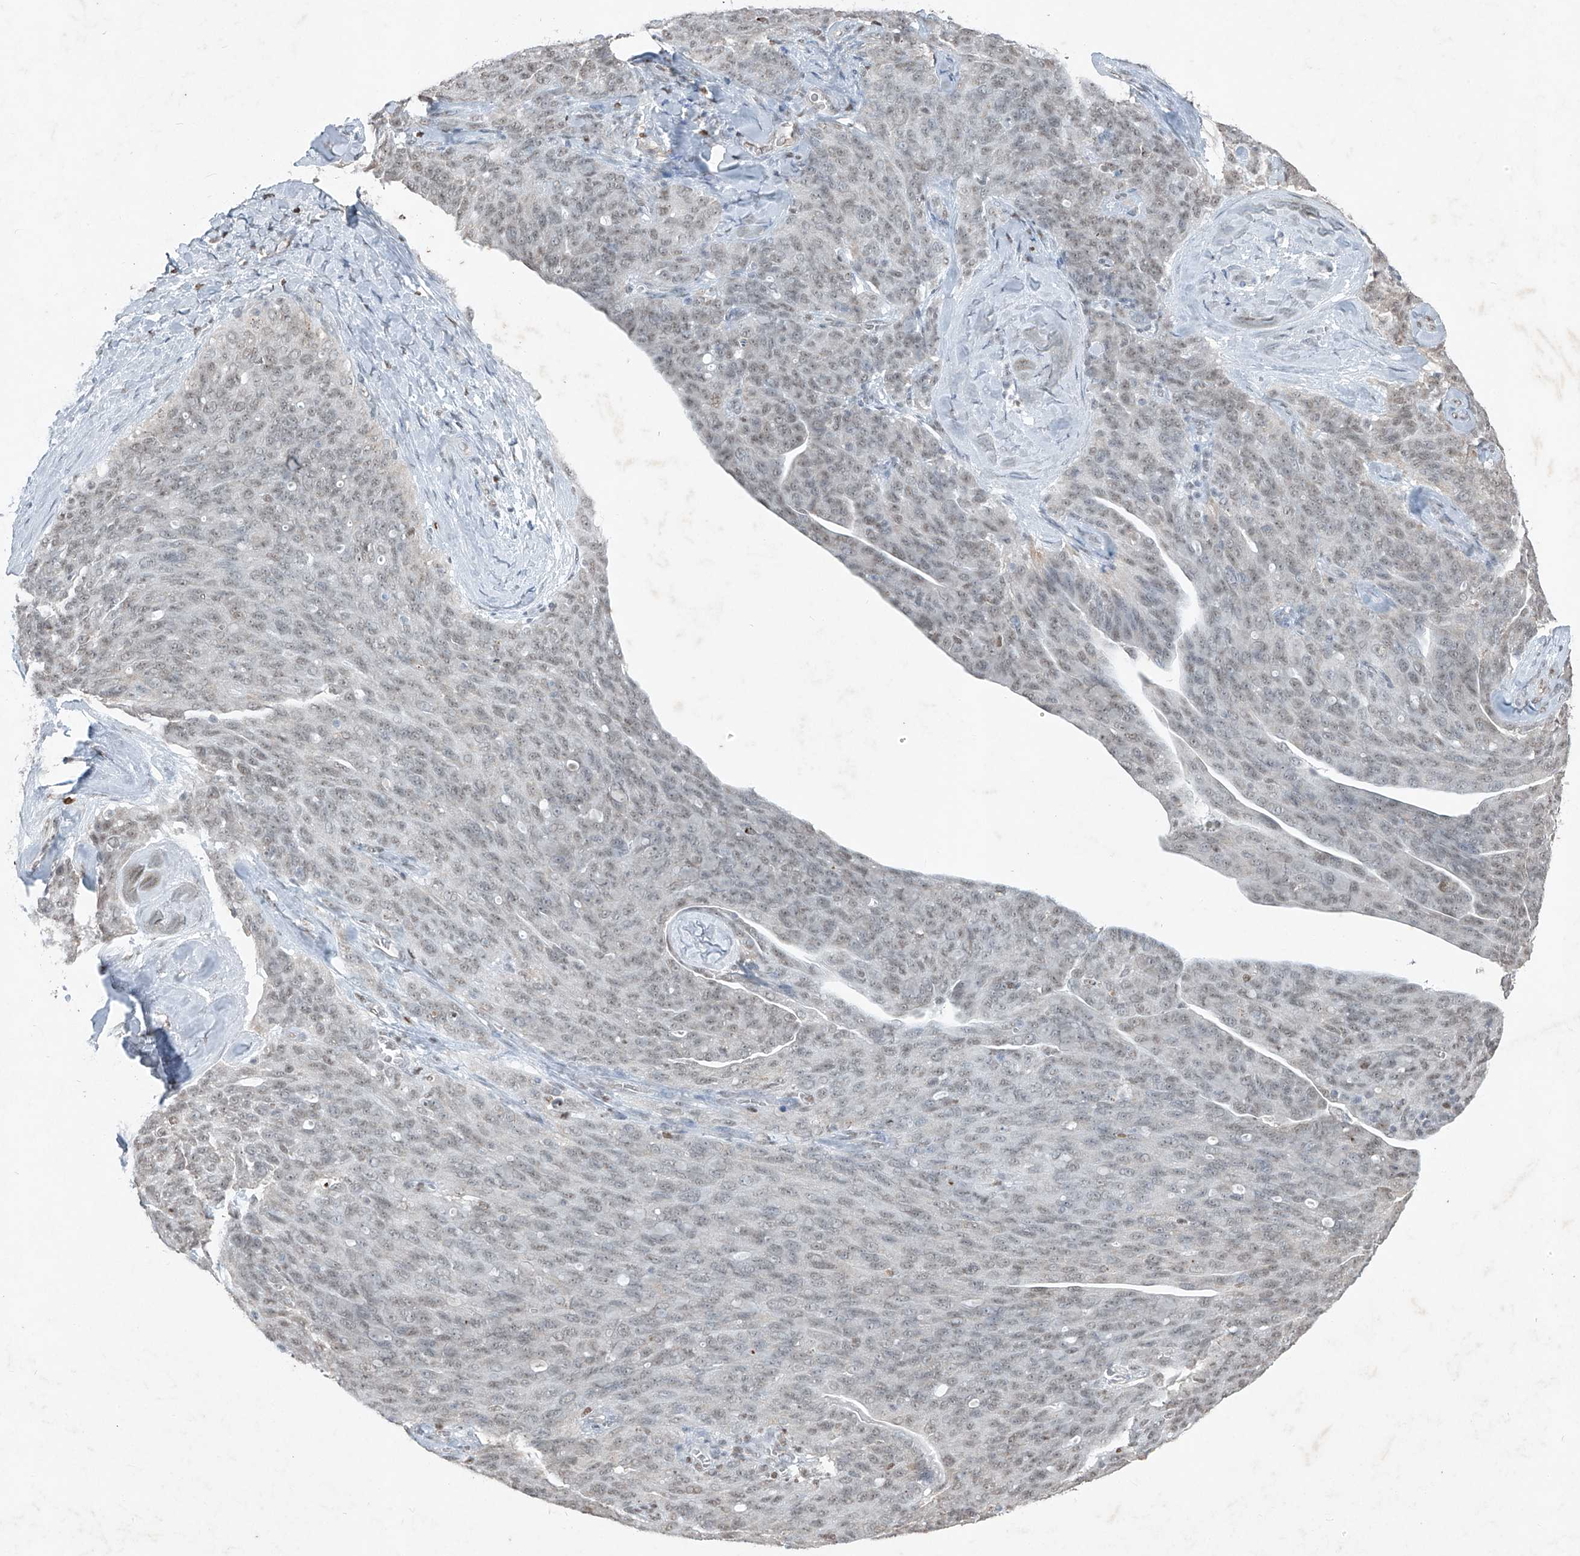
{"staining": {"intensity": "negative", "quantity": "none", "location": "none"}, "tissue": "ovarian cancer", "cell_type": "Tumor cells", "image_type": "cancer", "snomed": [{"axis": "morphology", "description": "Carcinoma, endometroid"}, {"axis": "topography", "description": "Ovary"}], "caption": "Micrograph shows no significant protein expression in tumor cells of ovarian endometroid carcinoma.", "gene": "TFEC", "patient": {"sex": "female", "age": 60}}